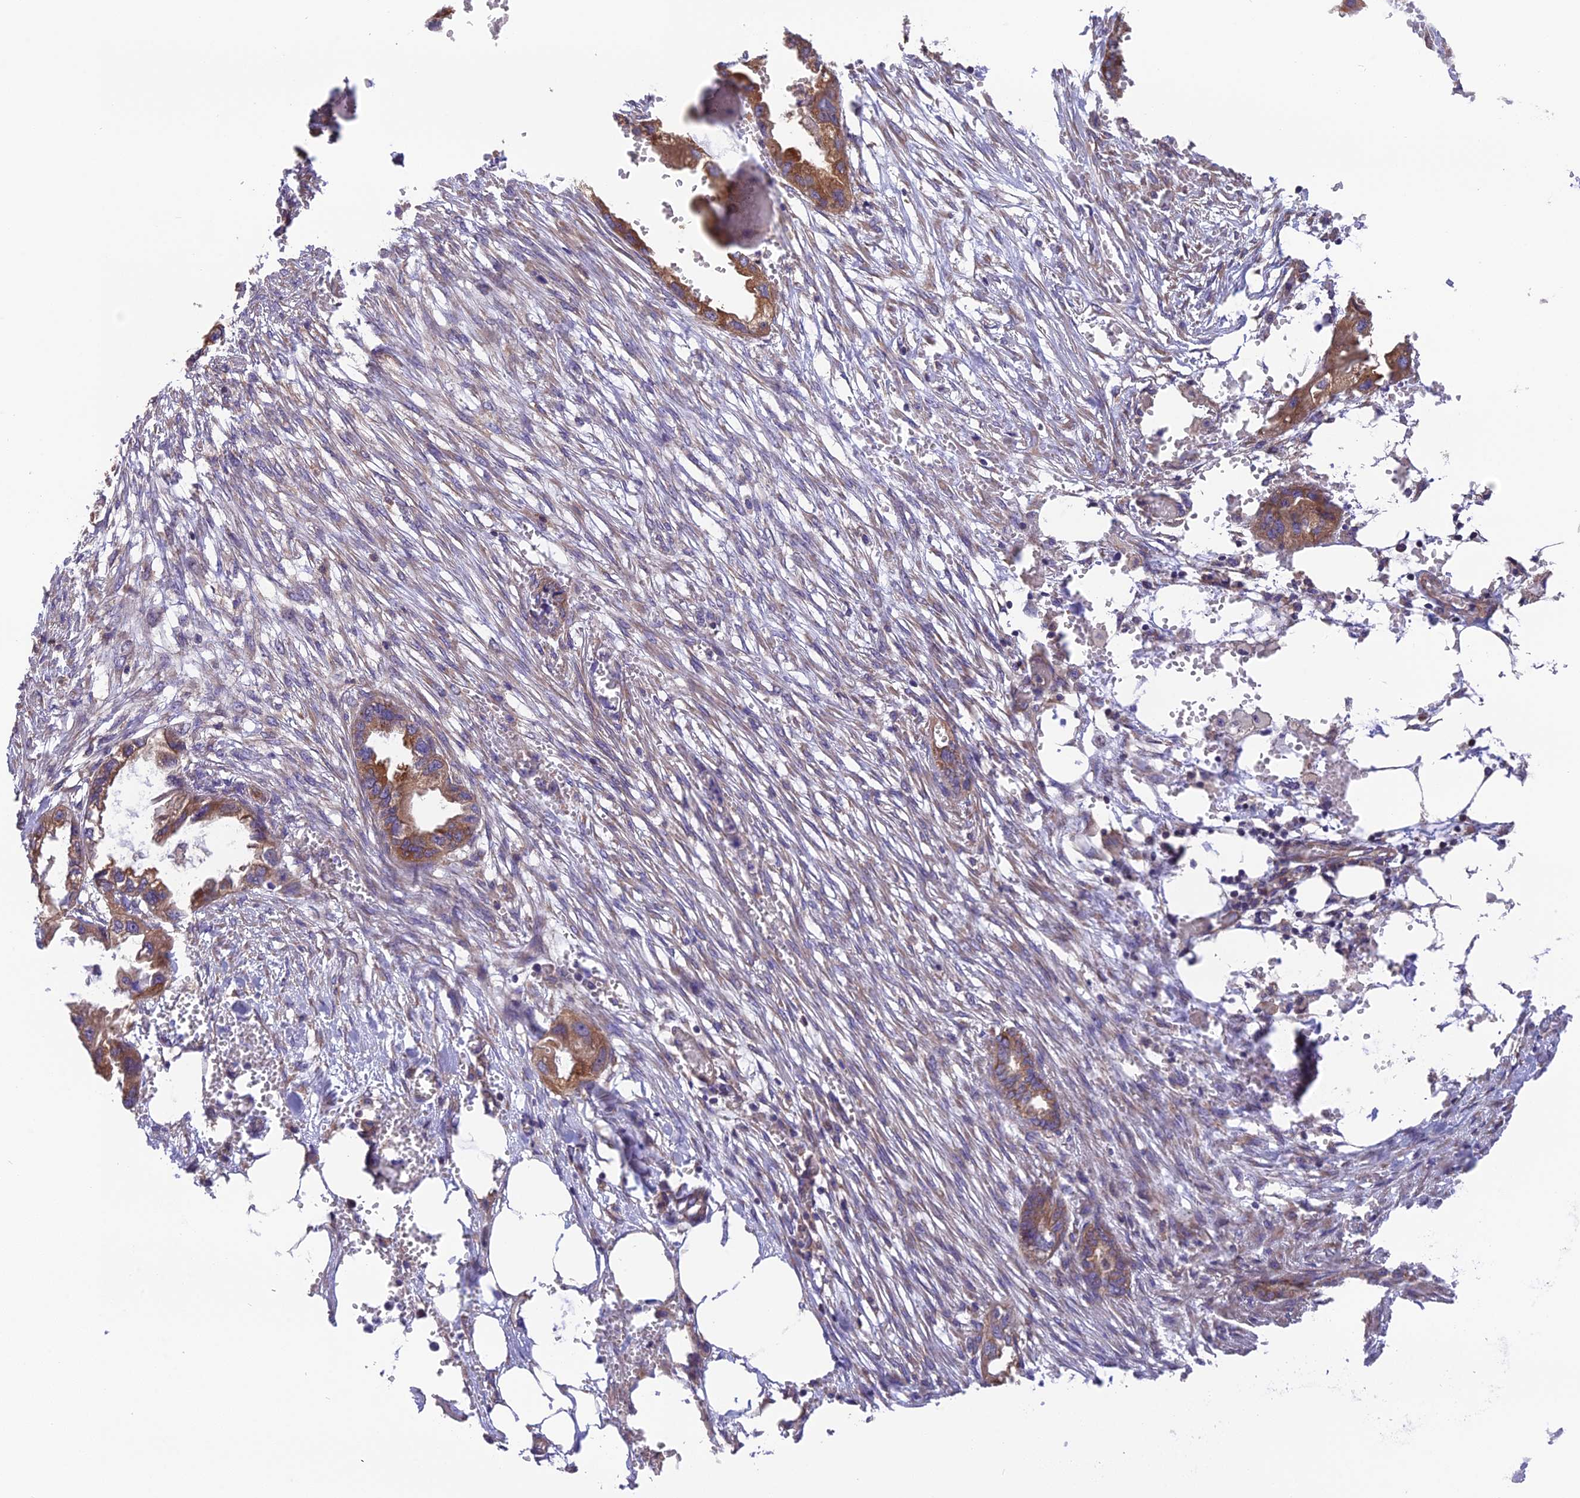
{"staining": {"intensity": "moderate", "quantity": ">75%", "location": "cytoplasmic/membranous"}, "tissue": "endometrial cancer", "cell_type": "Tumor cells", "image_type": "cancer", "snomed": [{"axis": "morphology", "description": "Adenocarcinoma, NOS"}, {"axis": "morphology", "description": "Adenocarcinoma, metastatic, NOS"}, {"axis": "topography", "description": "Adipose tissue"}, {"axis": "topography", "description": "Endometrium"}], "caption": "Immunohistochemistry (IHC) micrograph of neoplastic tissue: adenocarcinoma (endometrial) stained using immunohistochemistry (IHC) demonstrates medium levels of moderate protein expression localized specifically in the cytoplasmic/membranous of tumor cells, appearing as a cytoplasmic/membranous brown color.", "gene": "BLOC1S4", "patient": {"sex": "female", "age": 67}}